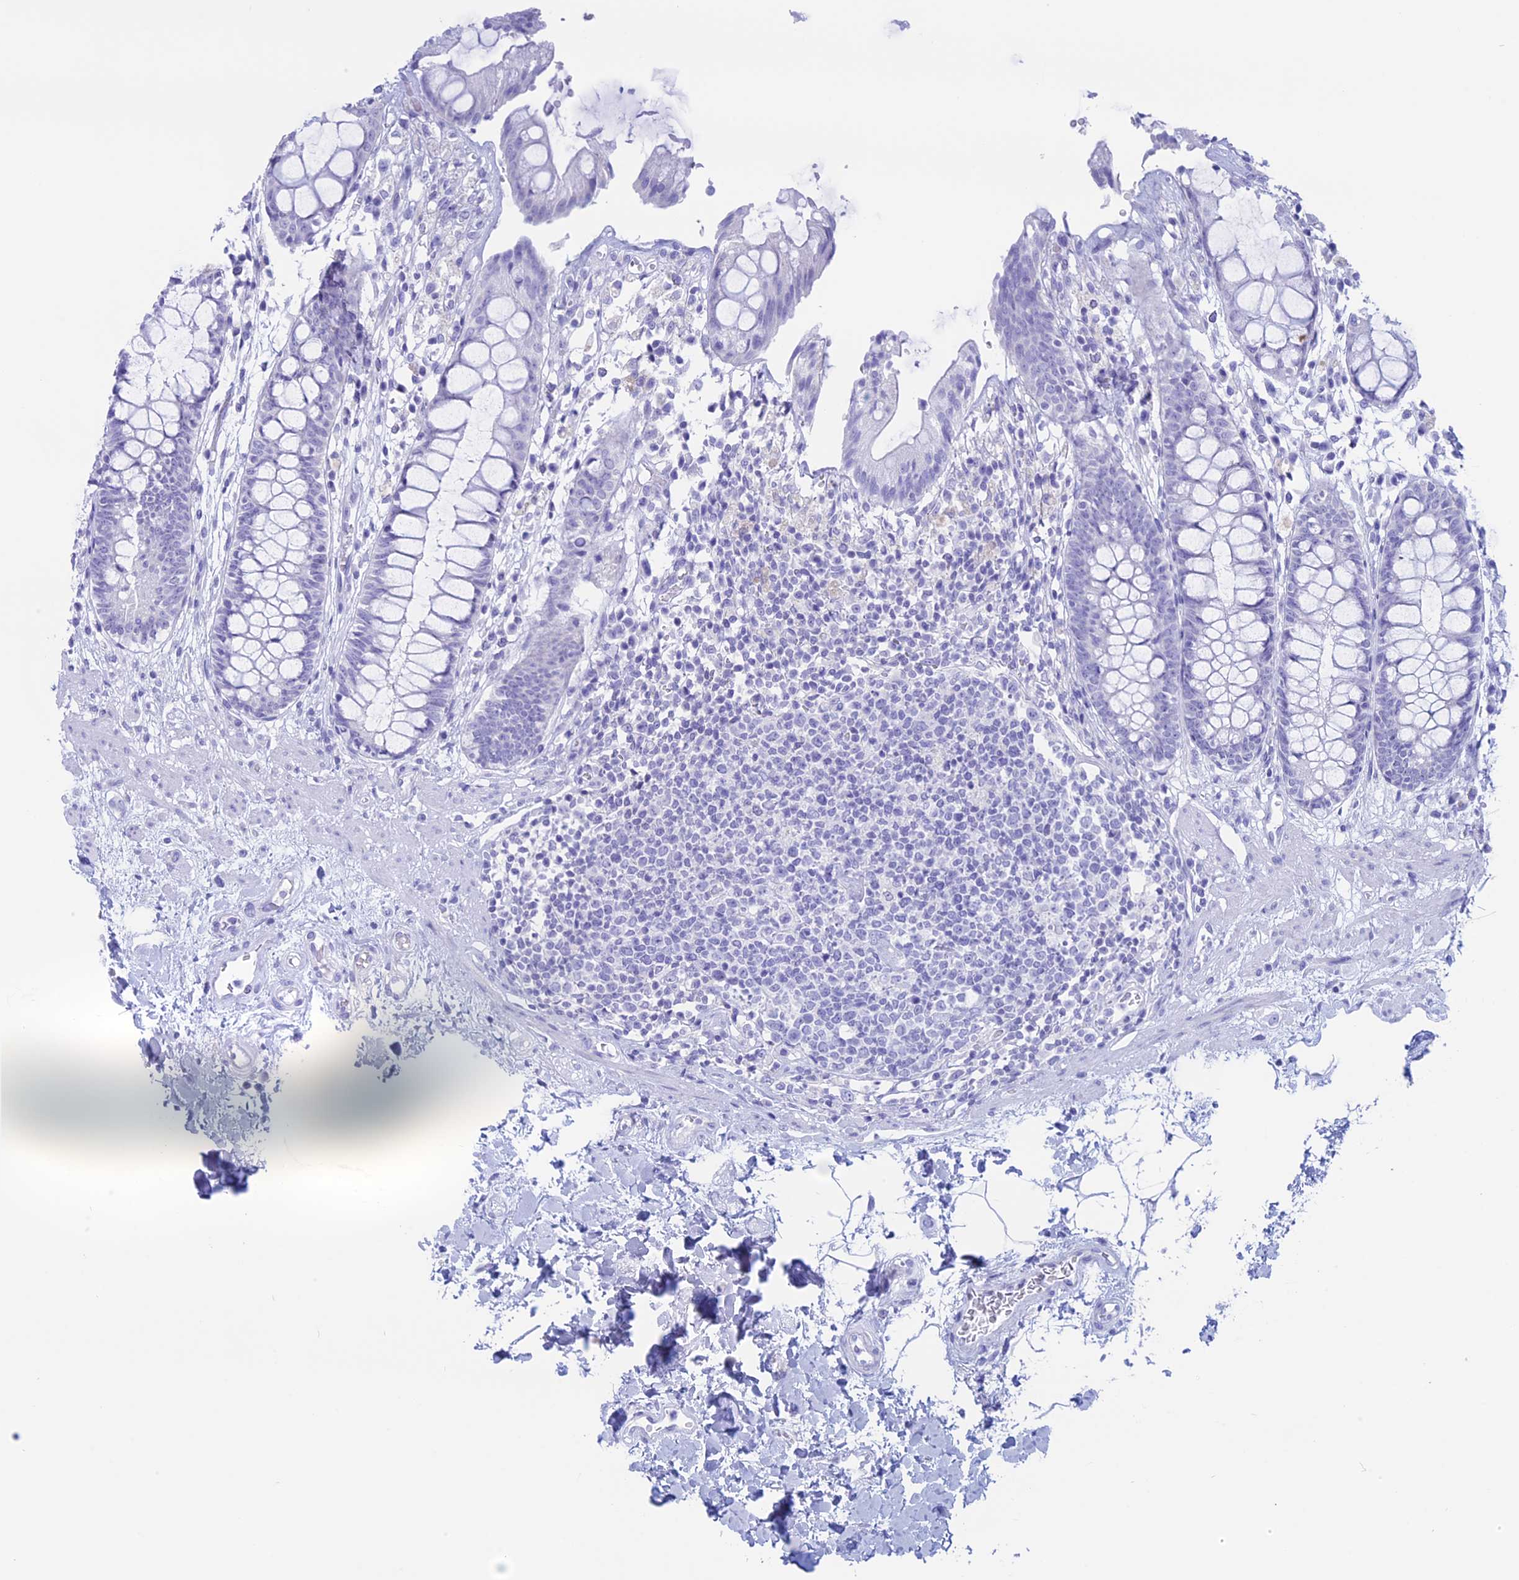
{"staining": {"intensity": "negative", "quantity": "none", "location": "none"}, "tissue": "rectum", "cell_type": "Glandular cells", "image_type": "normal", "snomed": [{"axis": "morphology", "description": "Normal tissue, NOS"}, {"axis": "topography", "description": "Rectum"}], "caption": "A high-resolution image shows immunohistochemistry (IHC) staining of normal rectum, which displays no significant expression in glandular cells. (Immunohistochemistry, brightfield microscopy, high magnification).", "gene": "RP1", "patient": {"sex": "male", "age": 64}}